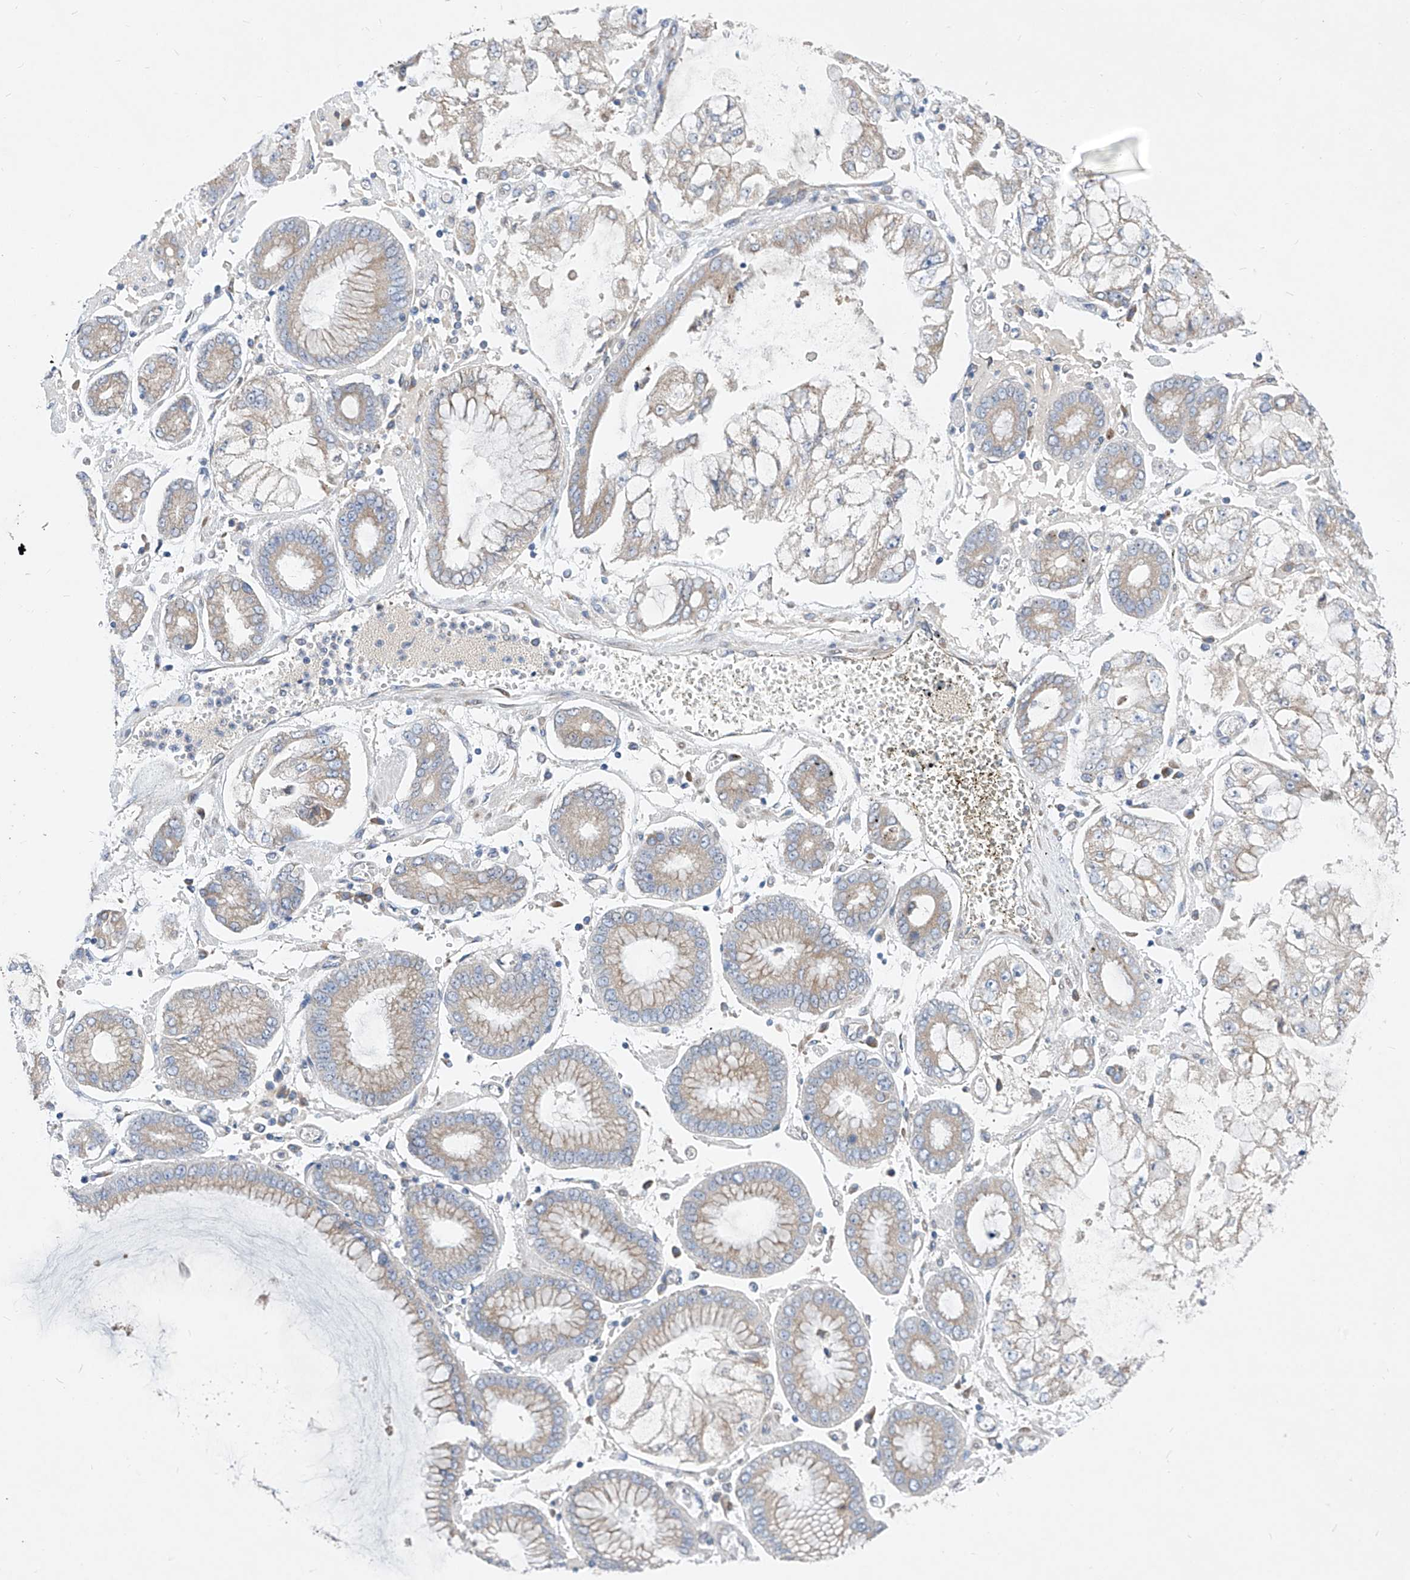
{"staining": {"intensity": "negative", "quantity": "none", "location": "none"}, "tissue": "stomach cancer", "cell_type": "Tumor cells", "image_type": "cancer", "snomed": [{"axis": "morphology", "description": "Adenocarcinoma, NOS"}, {"axis": "topography", "description": "Stomach"}], "caption": "Adenocarcinoma (stomach) was stained to show a protein in brown. There is no significant positivity in tumor cells.", "gene": "UFL1", "patient": {"sex": "male", "age": 76}}